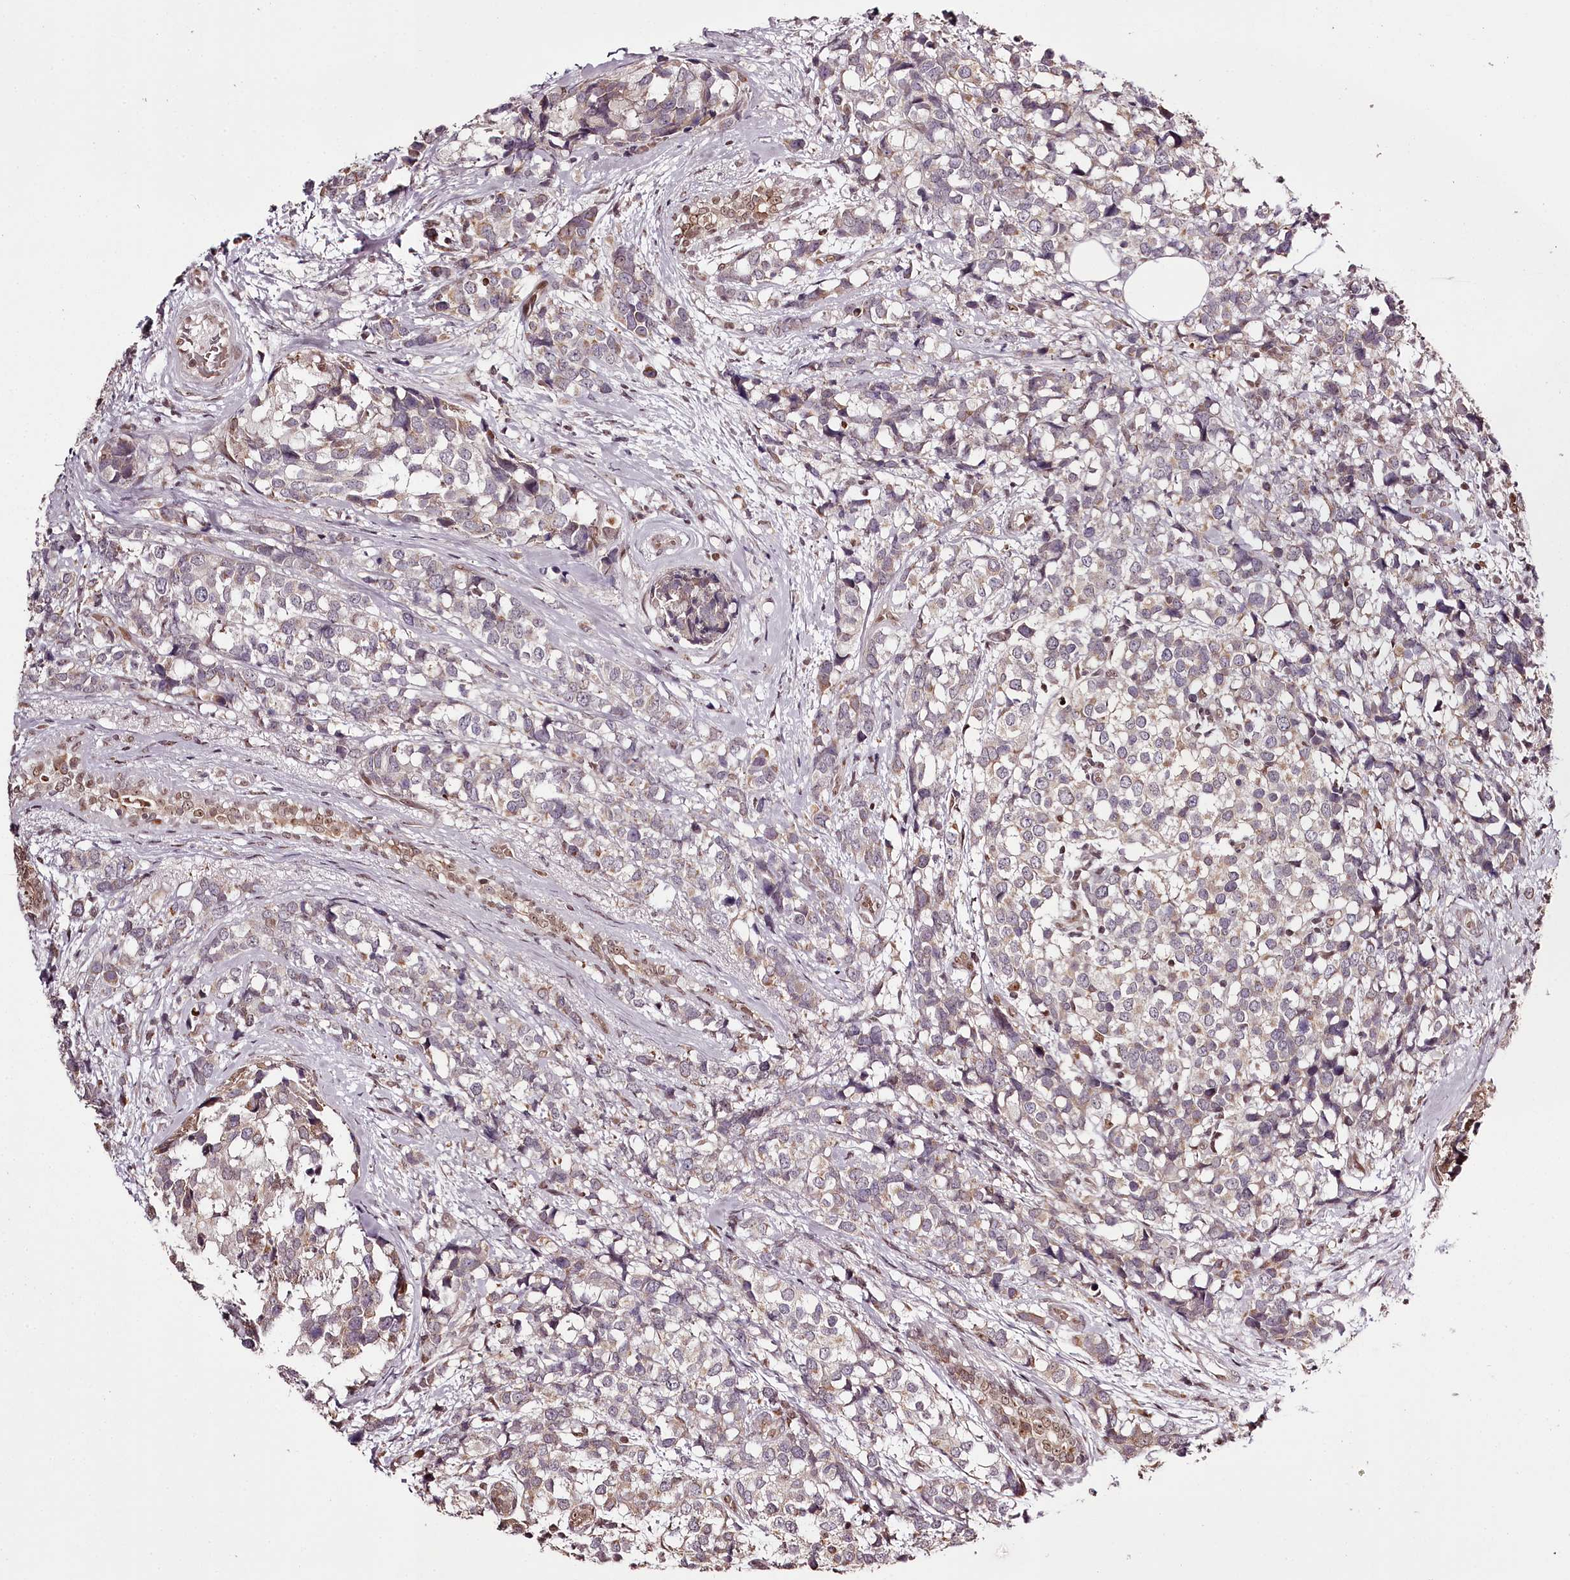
{"staining": {"intensity": "negative", "quantity": "none", "location": "none"}, "tissue": "breast cancer", "cell_type": "Tumor cells", "image_type": "cancer", "snomed": [{"axis": "morphology", "description": "Lobular carcinoma"}, {"axis": "topography", "description": "Breast"}], "caption": "Immunohistochemical staining of human breast lobular carcinoma exhibits no significant expression in tumor cells.", "gene": "THYN1", "patient": {"sex": "female", "age": 59}}